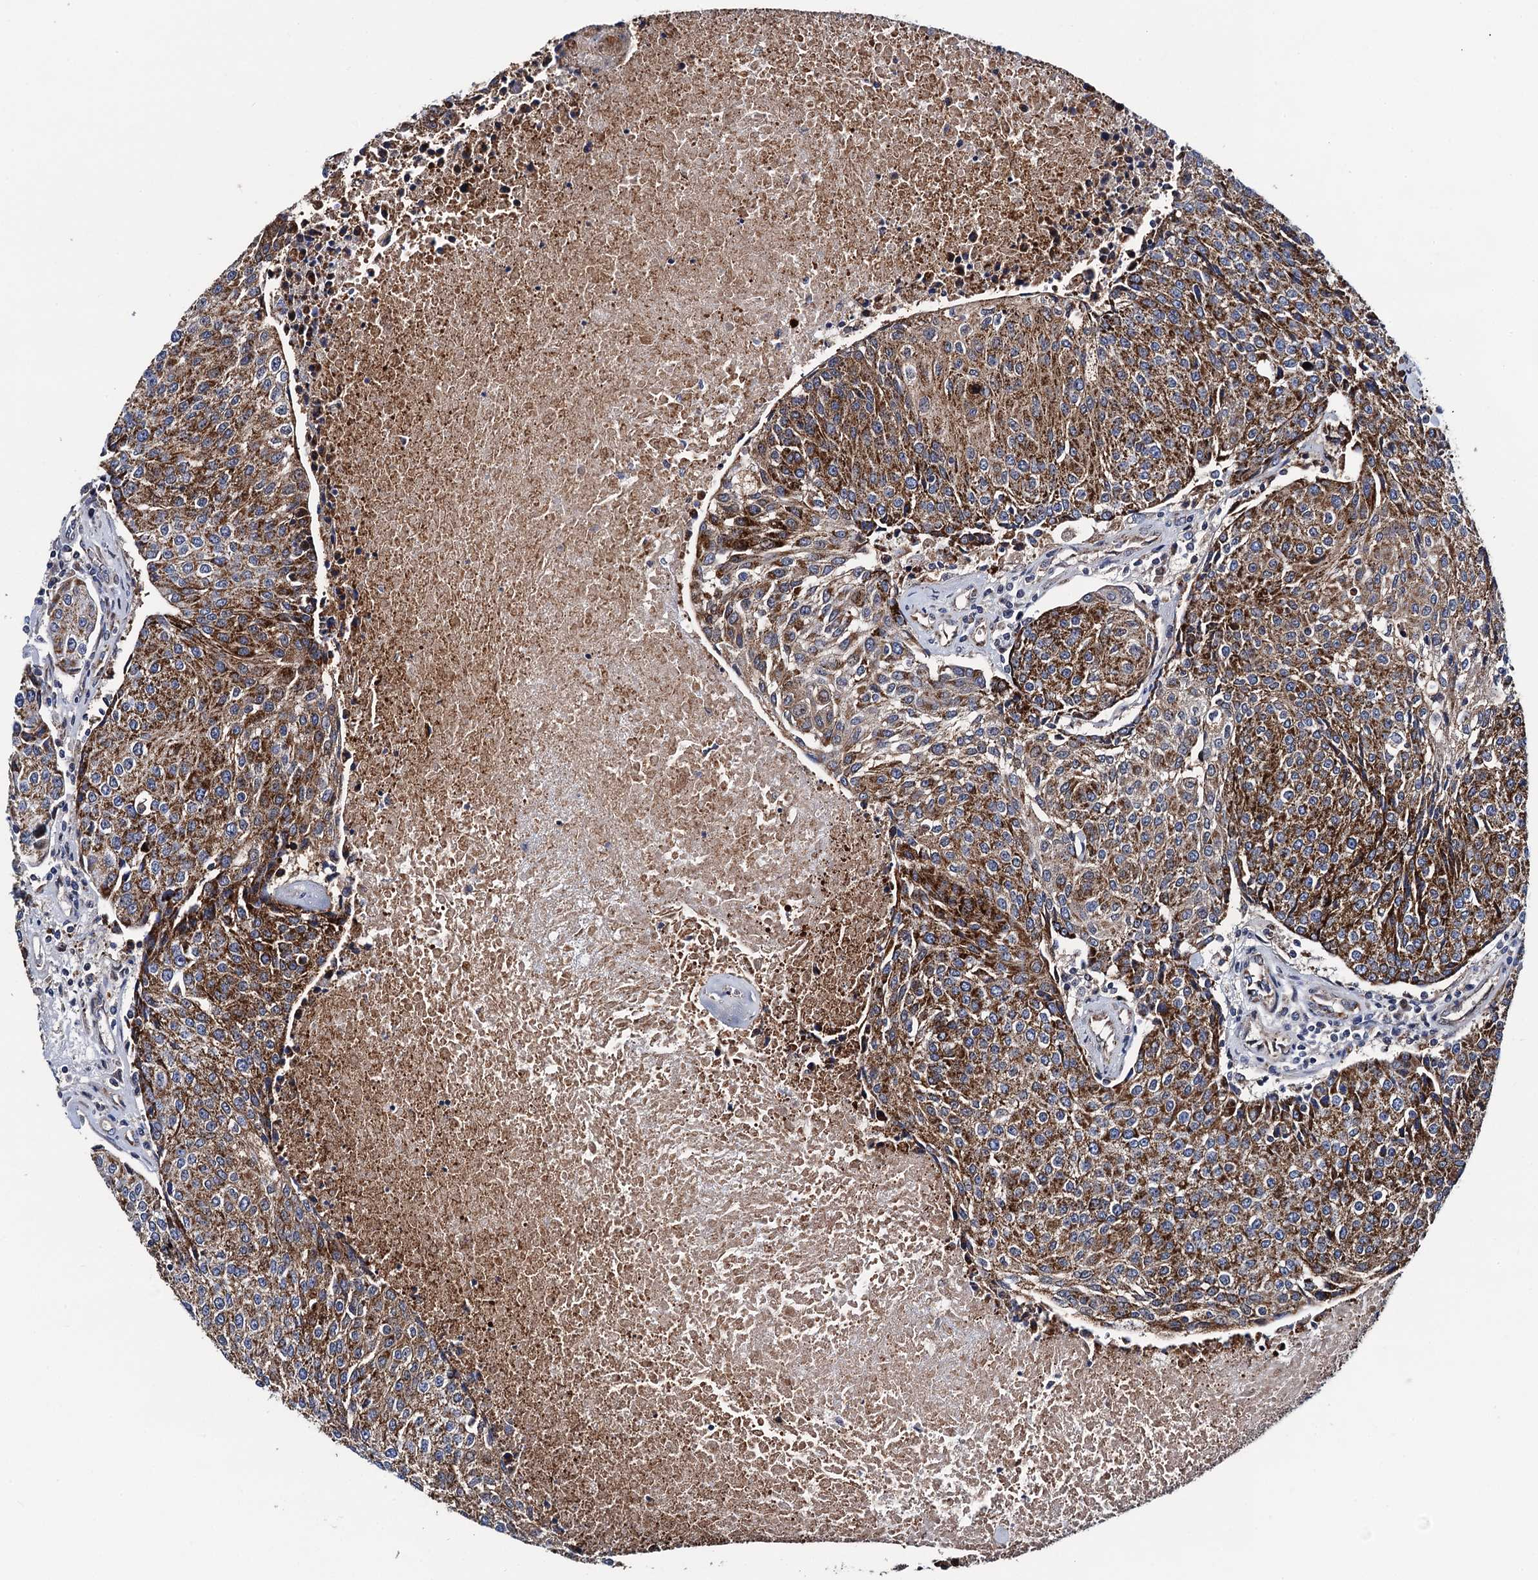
{"staining": {"intensity": "moderate", "quantity": ">75%", "location": "cytoplasmic/membranous"}, "tissue": "urothelial cancer", "cell_type": "Tumor cells", "image_type": "cancer", "snomed": [{"axis": "morphology", "description": "Urothelial carcinoma, High grade"}, {"axis": "topography", "description": "Urinary bladder"}], "caption": "About >75% of tumor cells in human urothelial cancer show moderate cytoplasmic/membranous protein expression as visualized by brown immunohistochemical staining.", "gene": "PTCD3", "patient": {"sex": "female", "age": 85}}